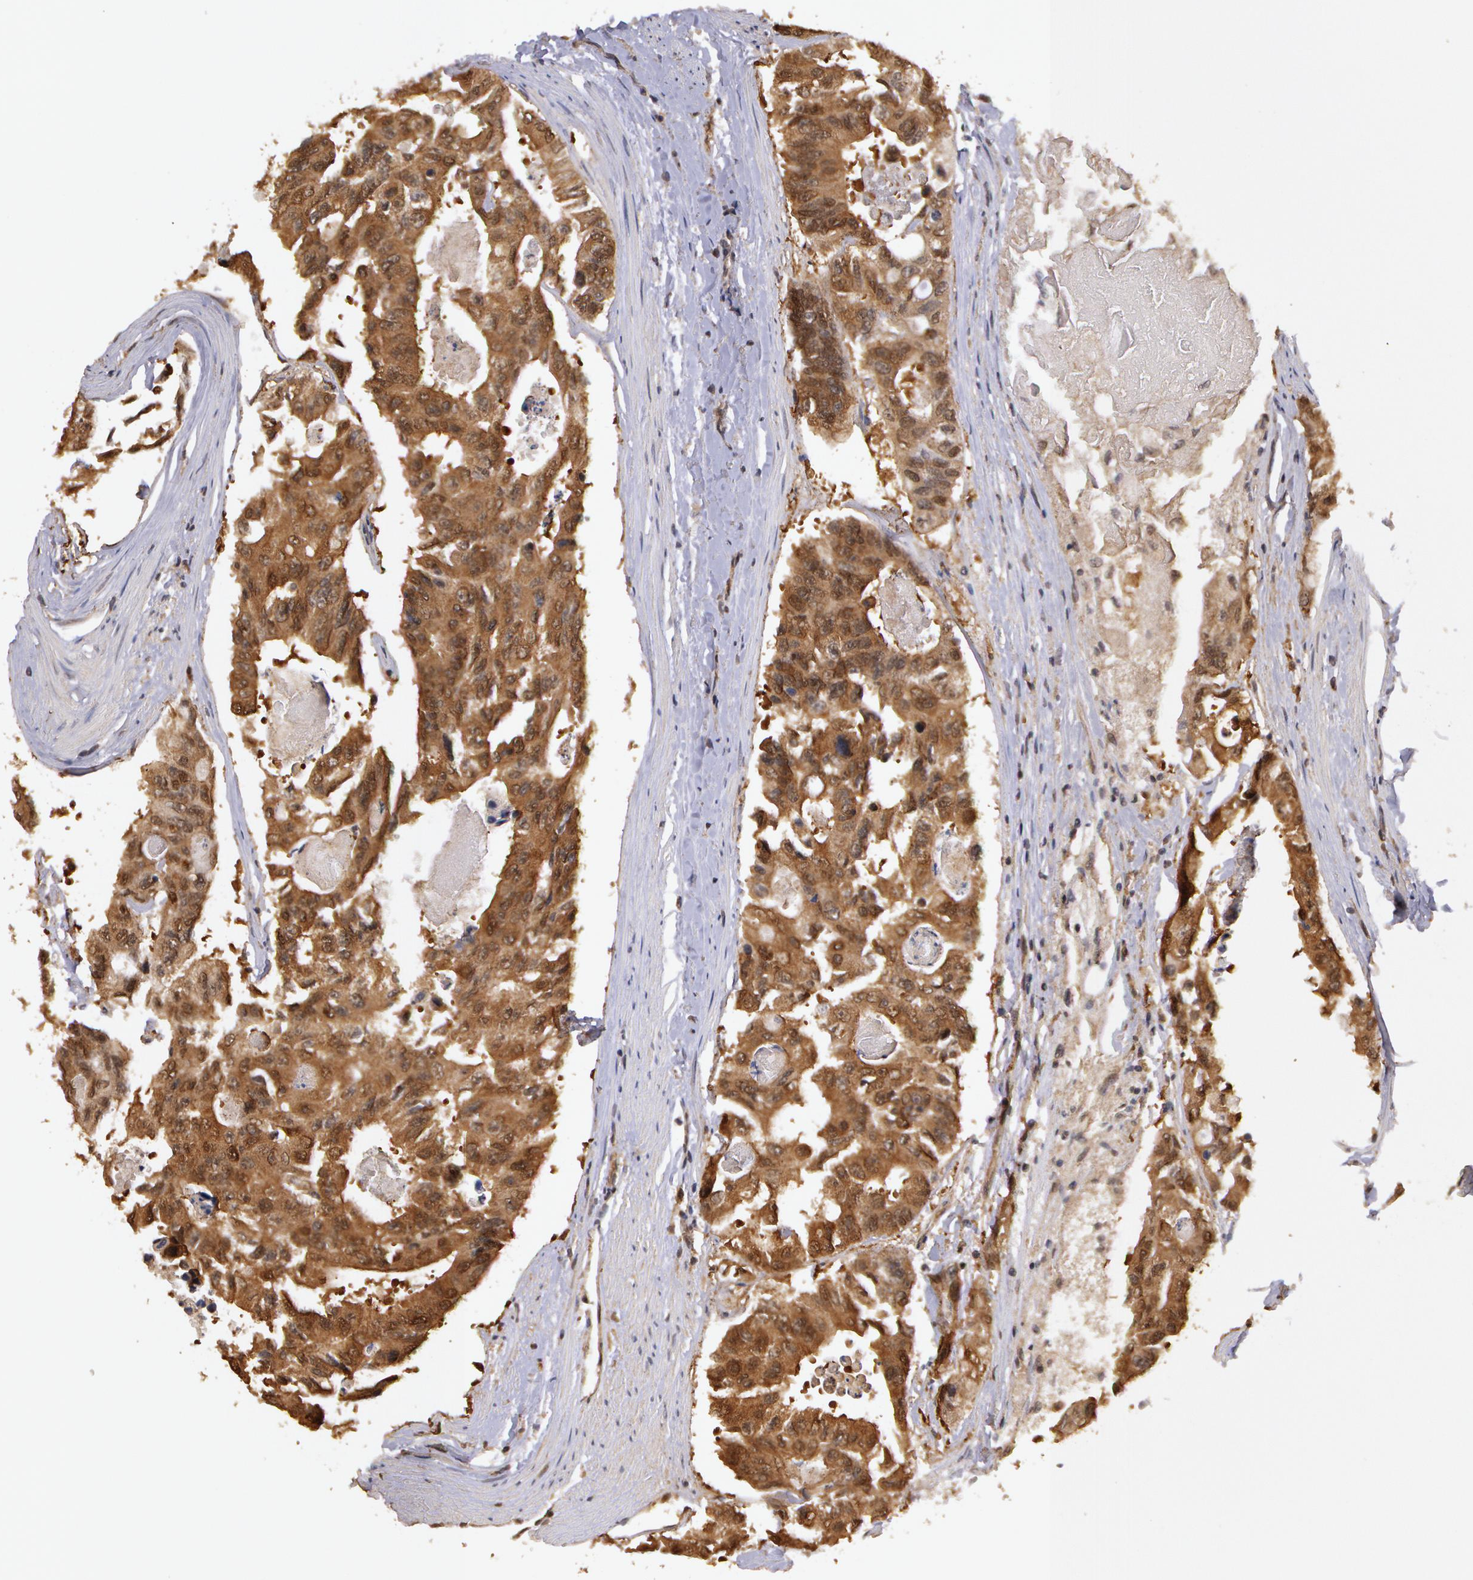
{"staining": {"intensity": "moderate", "quantity": ">75%", "location": "cytoplasmic/membranous"}, "tissue": "colorectal cancer", "cell_type": "Tumor cells", "image_type": "cancer", "snomed": [{"axis": "morphology", "description": "Adenocarcinoma, NOS"}, {"axis": "topography", "description": "Colon"}], "caption": "Immunohistochemistry (IHC) histopathology image of neoplastic tissue: colorectal adenocarcinoma stained using immunohistochemistry (IHC) displays medium levels of moderate protein expression localized specifically in the cytoplasmic/membranous of tumor cells, appearing as a cytoplasmic/membranous brown color.", "gene": "AHSA1", "patient": {"sex": "female", "age": 86}}